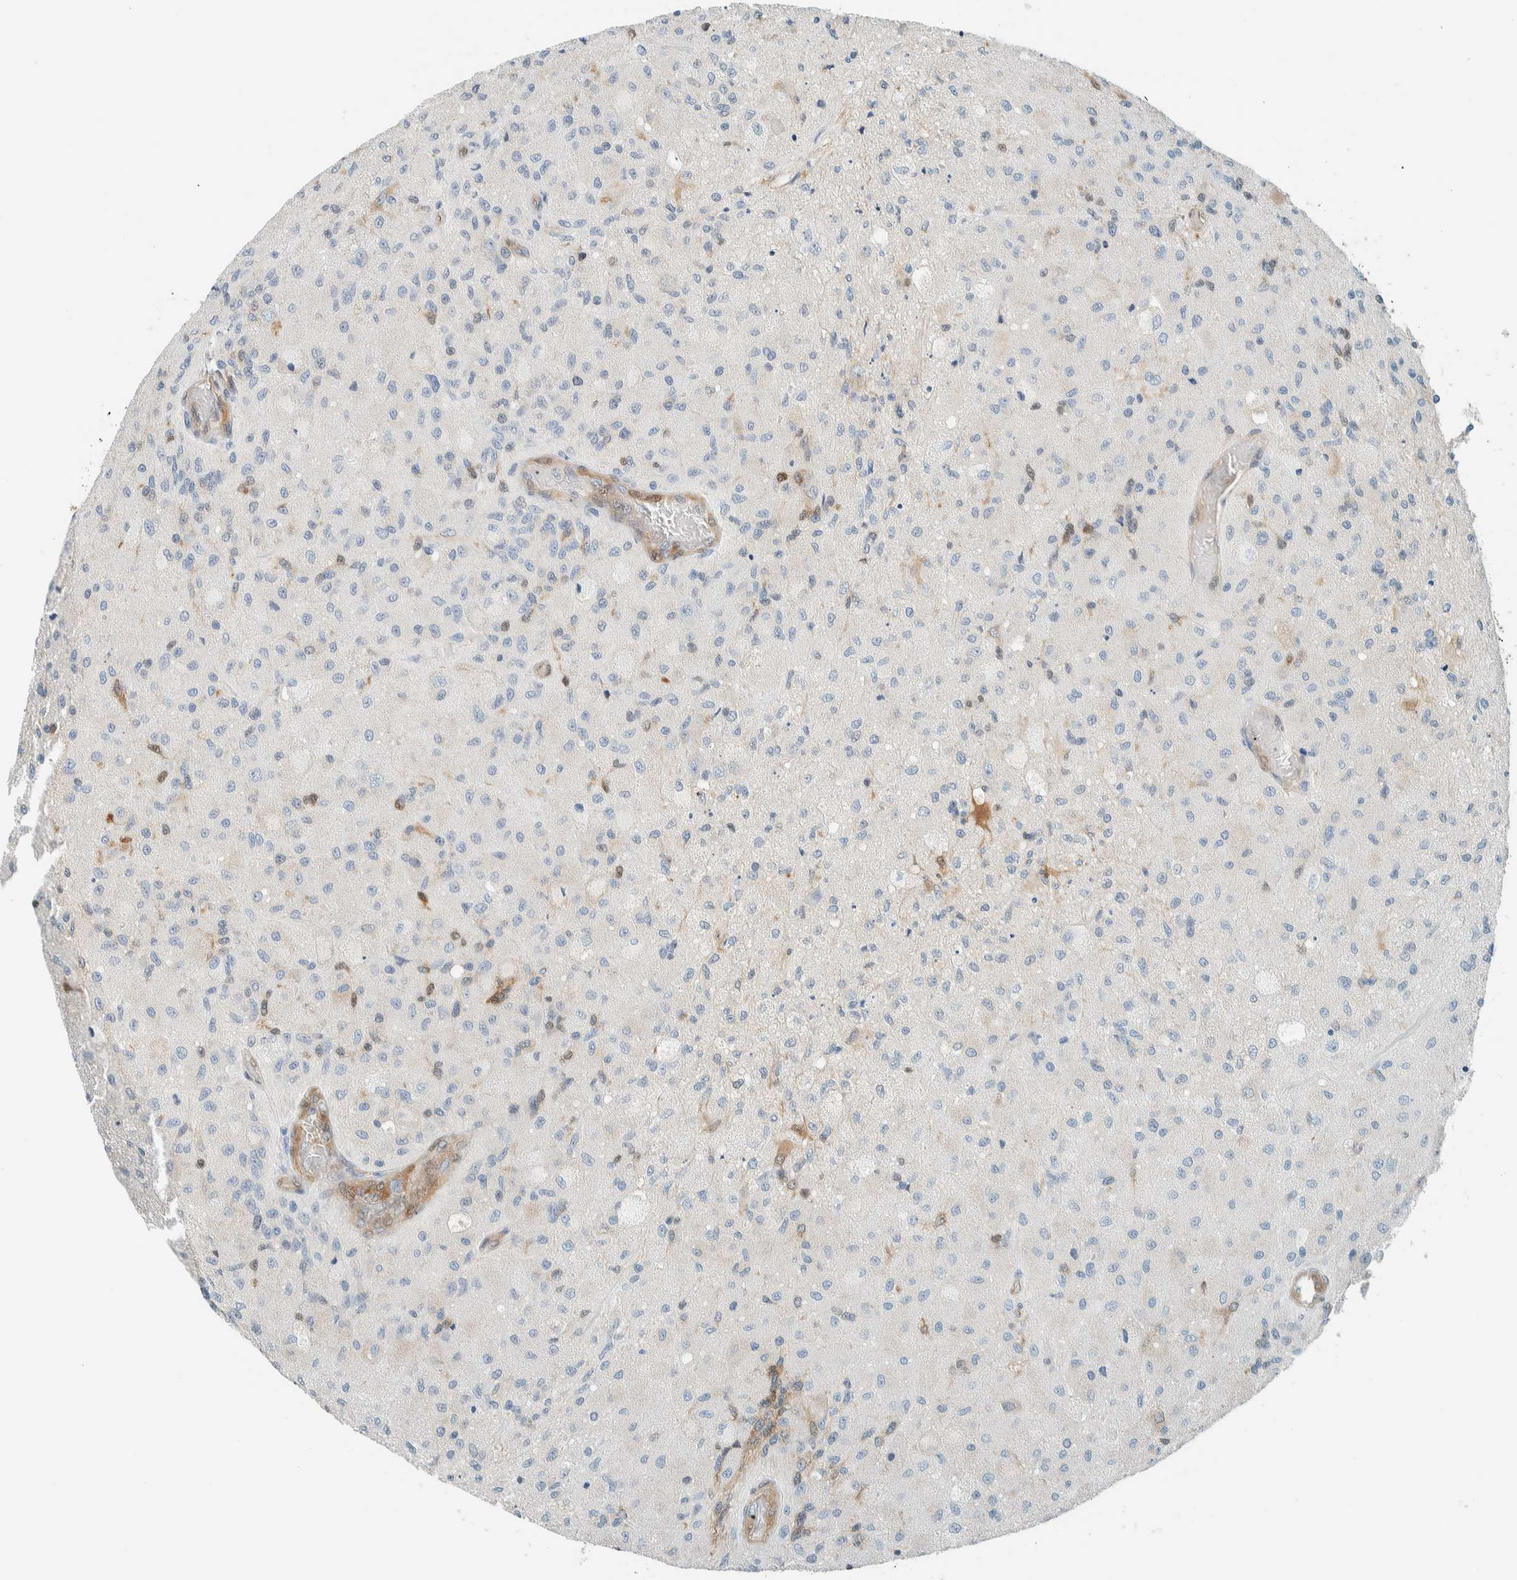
{"staining": {"intensity": "negative", "quantity": "none", "location": "none"}, "tissue": "glioma", "cell_type": "Tumor cells", "image_type": "cancer", "snomed": [{"axis": "morphology", "description": "Normal tissue, NOS"}, {"axis": "morphology", "description": "Glioma, malignant, High grade"}, {"axis": "topography", "description": "Cerebral cortex"}], "caption": "A micrograph of glioma stained for a protein demonstrates no brown staining in tumor cells.", "gene": "NXN", "patient": {"sex": "male", "age": 77}}